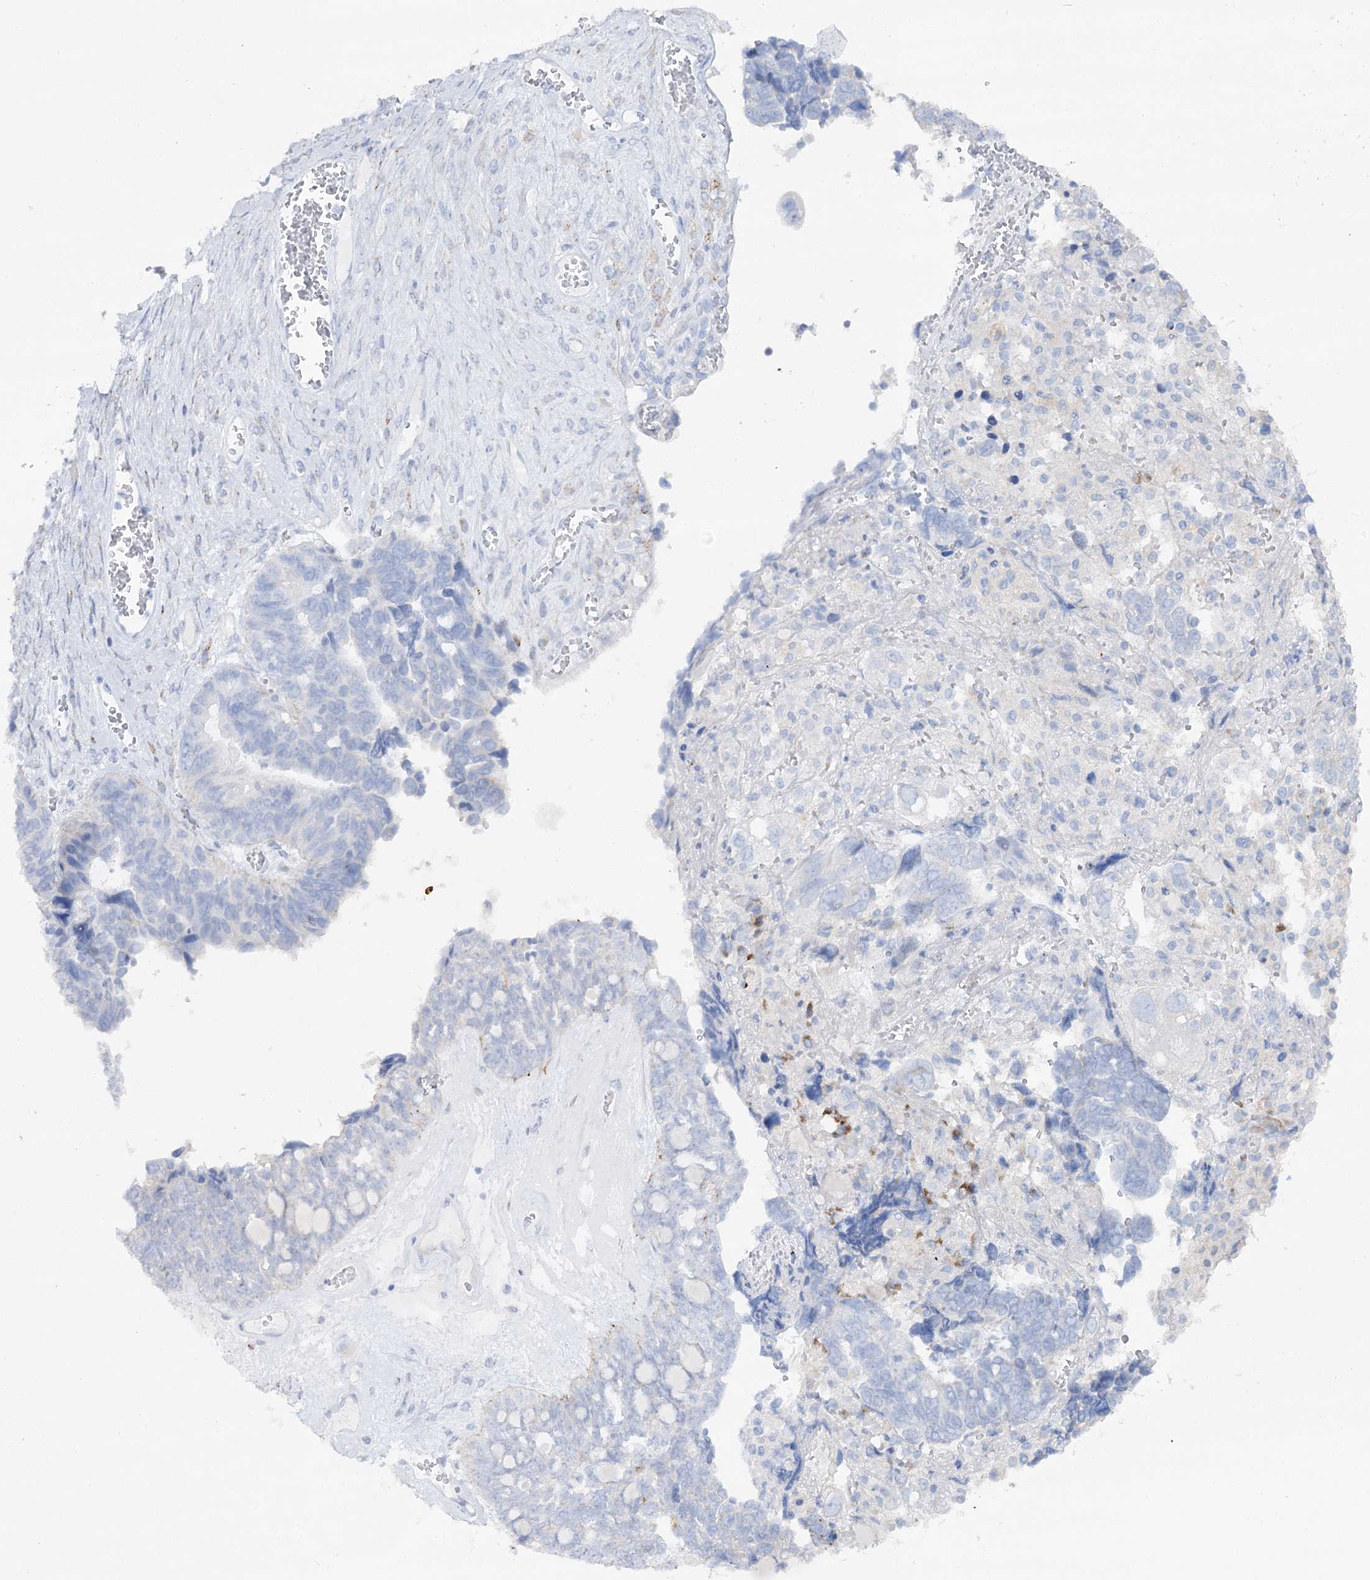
{"staining": {"intensity": "negative", "quantity": "none", "location": "none"}, "tissue": "ovarian cancer", "cell_type": "Tumor cells", "image_type": "cancer", "snomed": [{"axis": "morphology", "description": "Cystadenocarcinoma, serous, NOS"}, {"axis": "topography", "description": "Ovary"}], "caption": "This is an immunohistochemistry (IHC) micrograph of ovarian cancer. There is no staining in tumor cells.", "gene": "SLC3A1", "patient": {"sex": "female", "age": 79}}